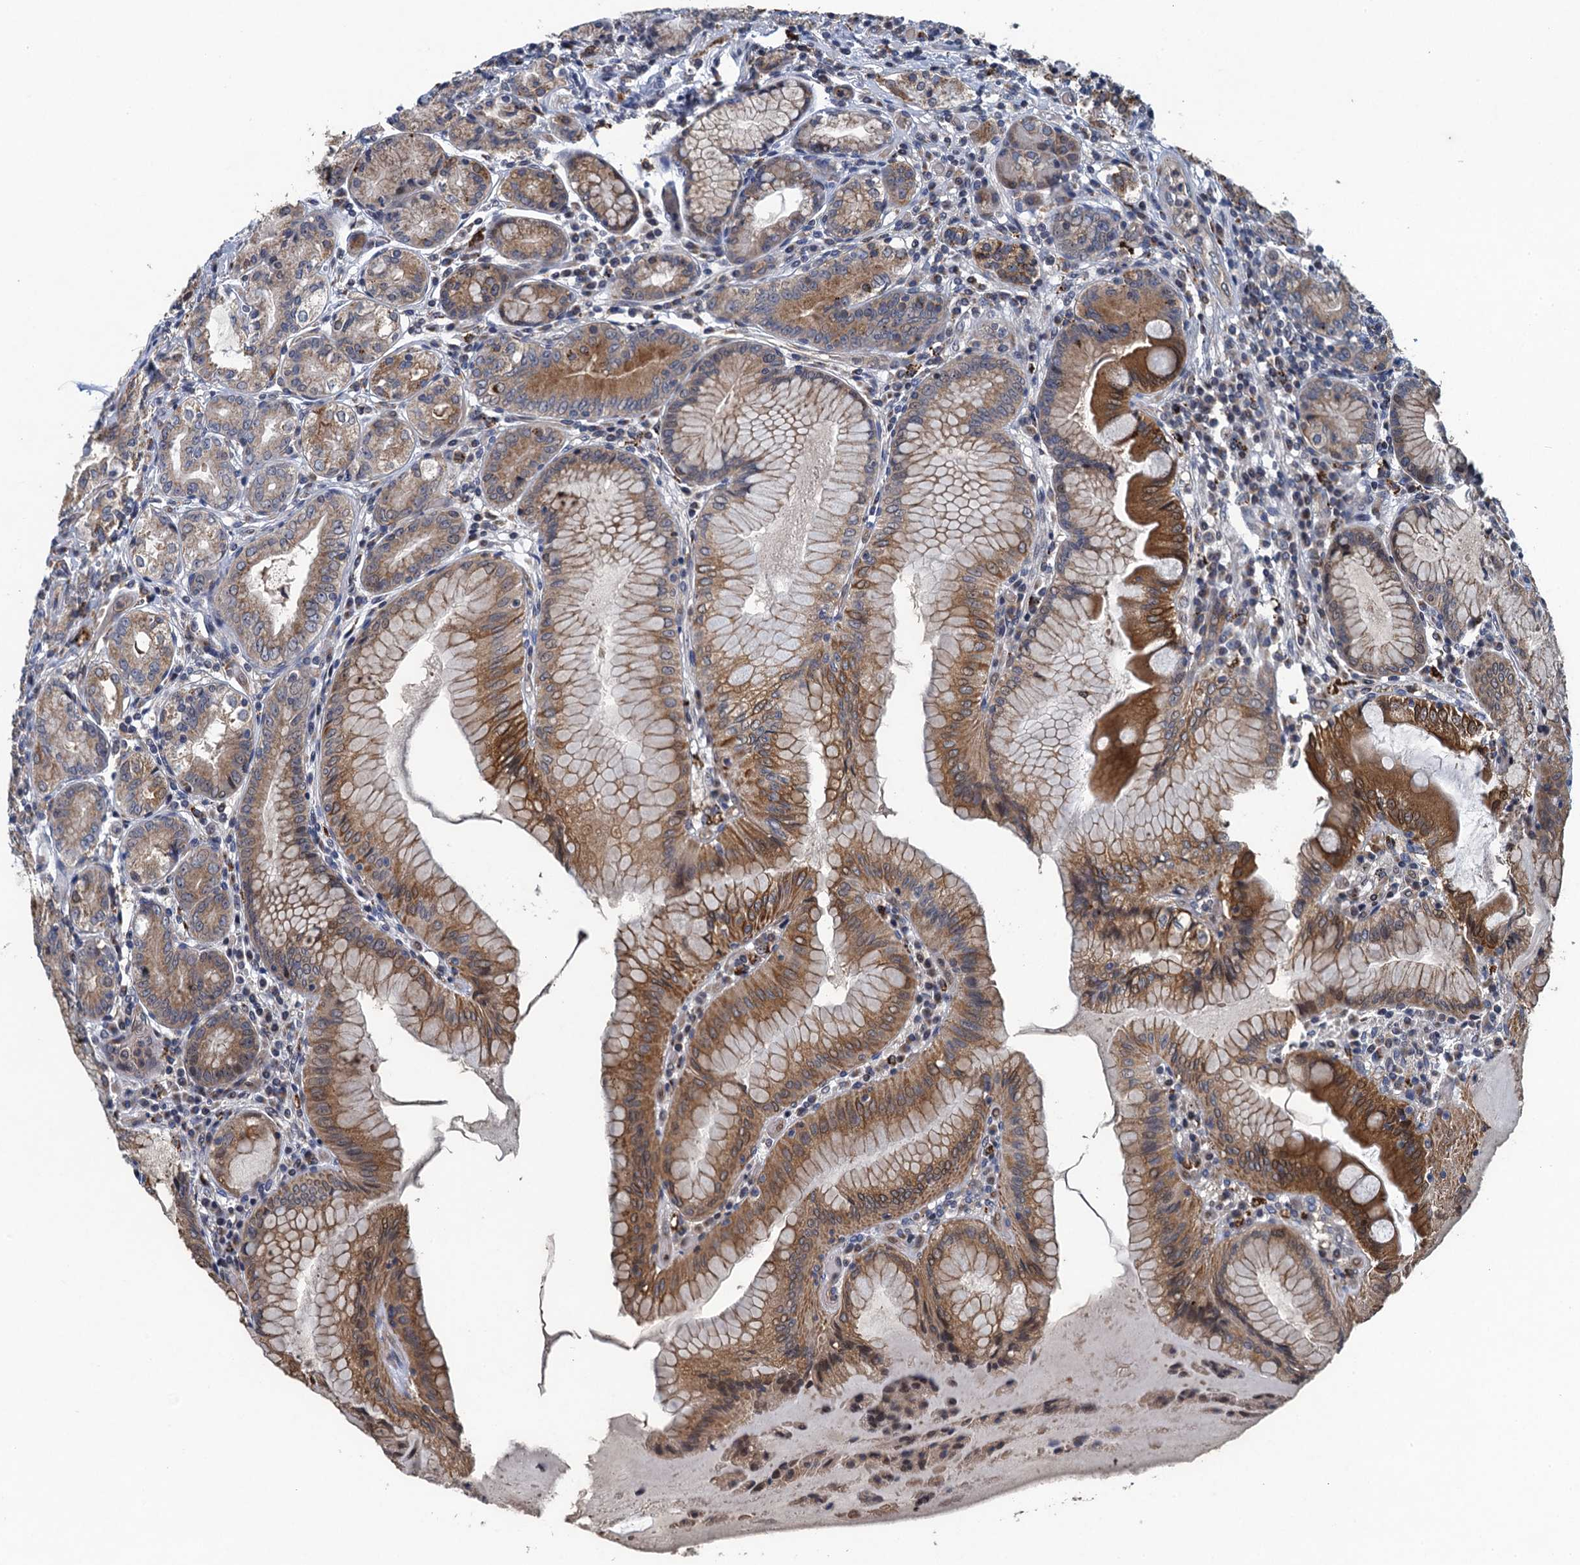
{"staining": {"intensity": "moderate", "quantity": "25%-75%", "location": "cytoplasmic/membranous"}, "tissue": "stomach", "cell_type": "Glandular cells", "image_type": "normal", "snomed": [{"axis": "morphology", "description": "Normal tissue, NOS"}, {"axis": "topography", "description": "Stomach, upper"}, {"axis": "topography", "description": "Stomach, lower"}], "caption": "The micrograph displays immunohistochemical staining of unremarkable stomach. There is moderate cytoplasmic/membranous expression is identified in approximately 25%-75% of glandular cells.", "gene": "KBTBD8", "patient": {"sex": "female", "age": 76}}